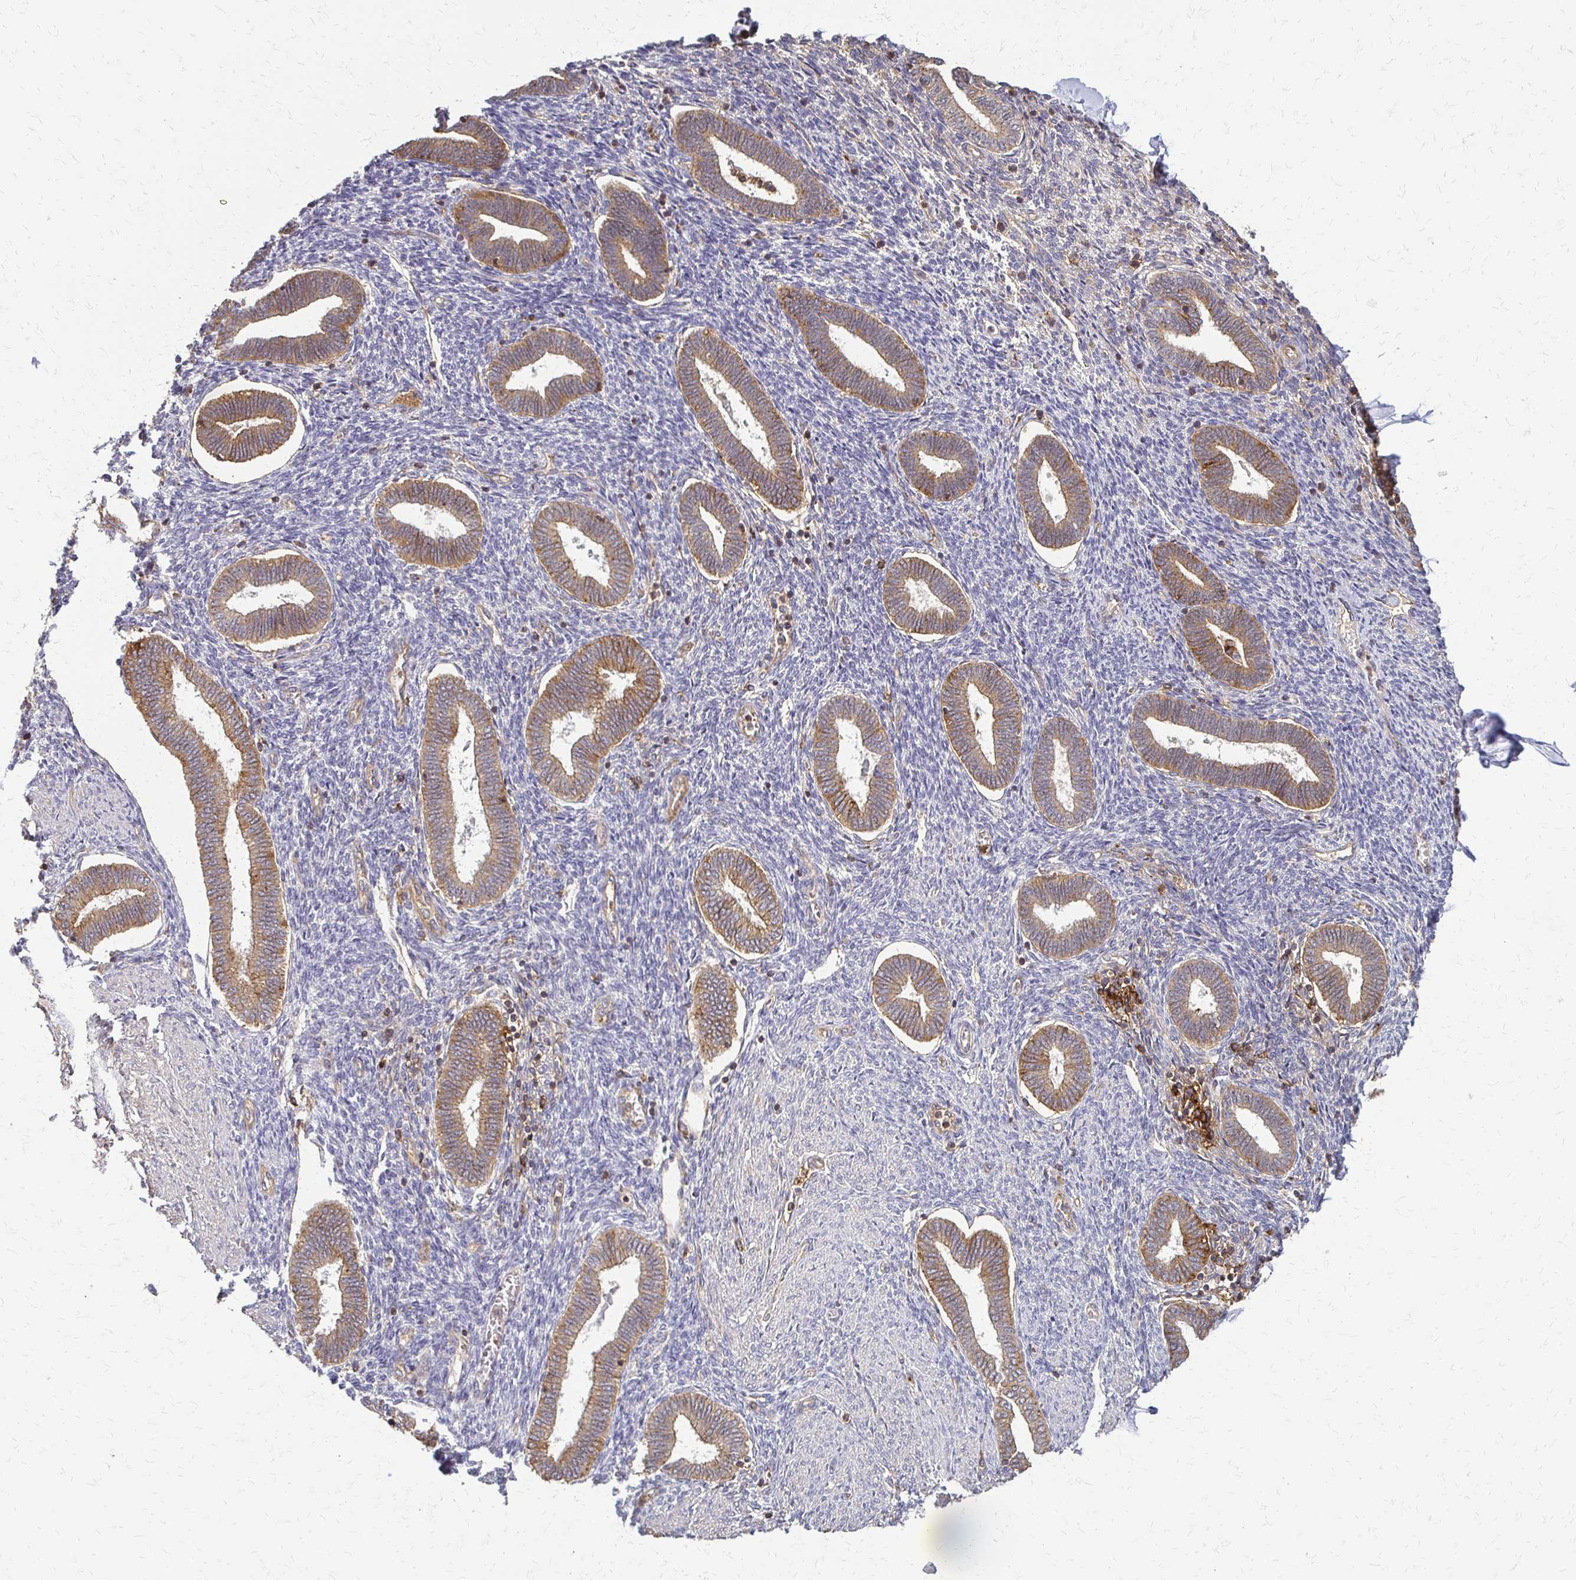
{"staining": {"intensity": "negative", "quantity": "none", "location": "none"}, "tissue": "endometrium", "cell_type": "Cells in endometrial stroma", "image_type": "normal", "snomed": [{"axis": "morphology", "description": "Normal tissue, NOS"}, {"axis": "topography", "description": "Endometrium"}], "caption": "The micrograph shows no staining of cells in endometrial stroma in normal endometrium. (Immunohistochemistry, brightfield microscopy, high magnification).", "gene": "SLC9A9", "patient": {"sex": "female", "age": 42}}